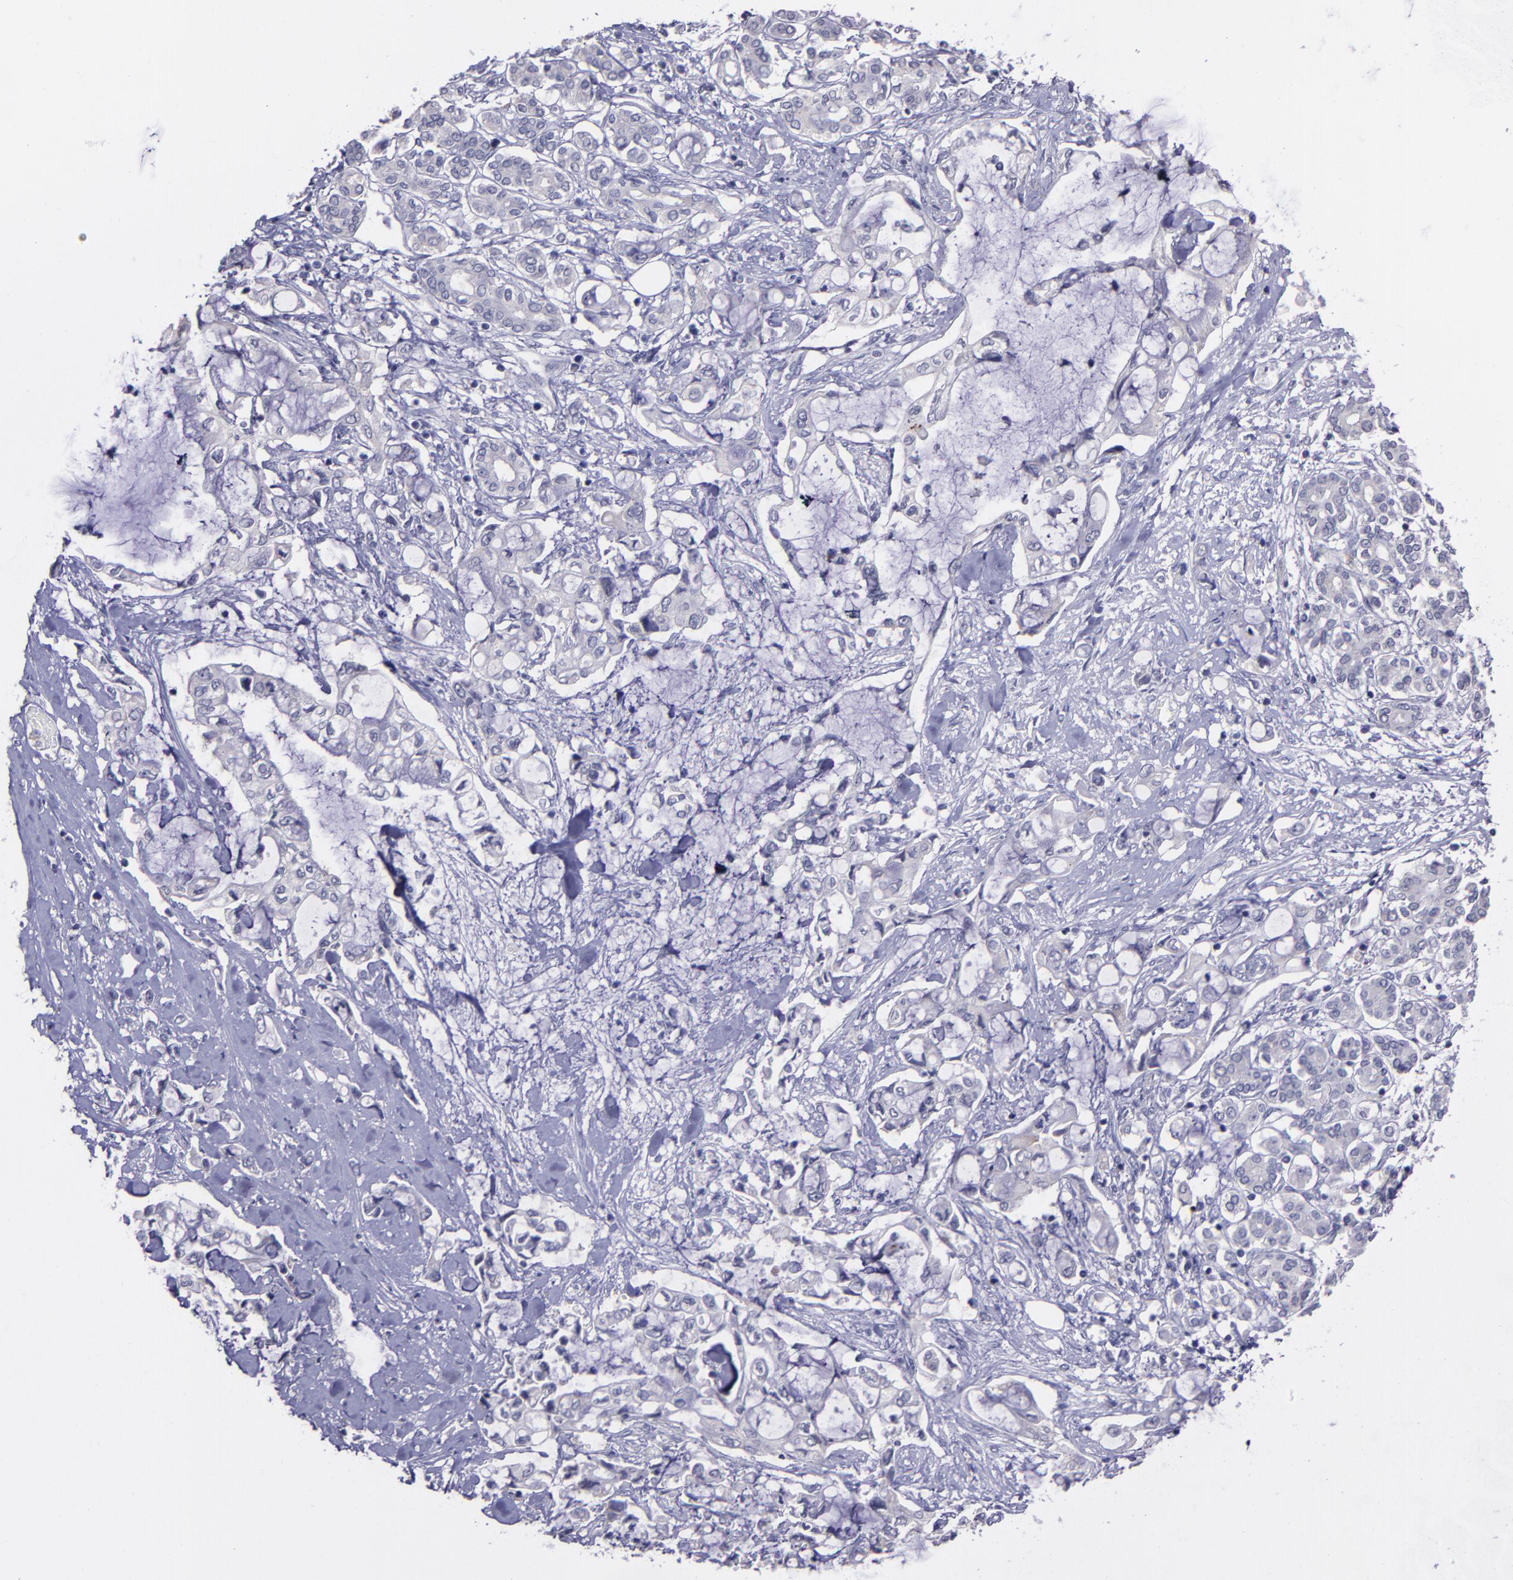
{"staining": {"intensity": "negative", "quantity": "none", "location": "none"}, "tissue": "pancreatic cancer", "cell_type": "Tumor cells", "image_type": "cancer", "snomed": [{"axis": "morphology", "description": "Adenocarcinoma, NOS"}, {"axis": "topography", "description": "Pancreas"}], "caption": "Immunohistochemical staining of pancreatic cancer (adenocarcinoma) demonstrates no significant staining in tumor cells. The staining was performed using DAB to visualize the protein expression in brown, while the nuclei were stained in blue with hematoxylin (Magnification: 20x).", "gene": "MASP1", "patient": {"sex": "female", "age": 70}}